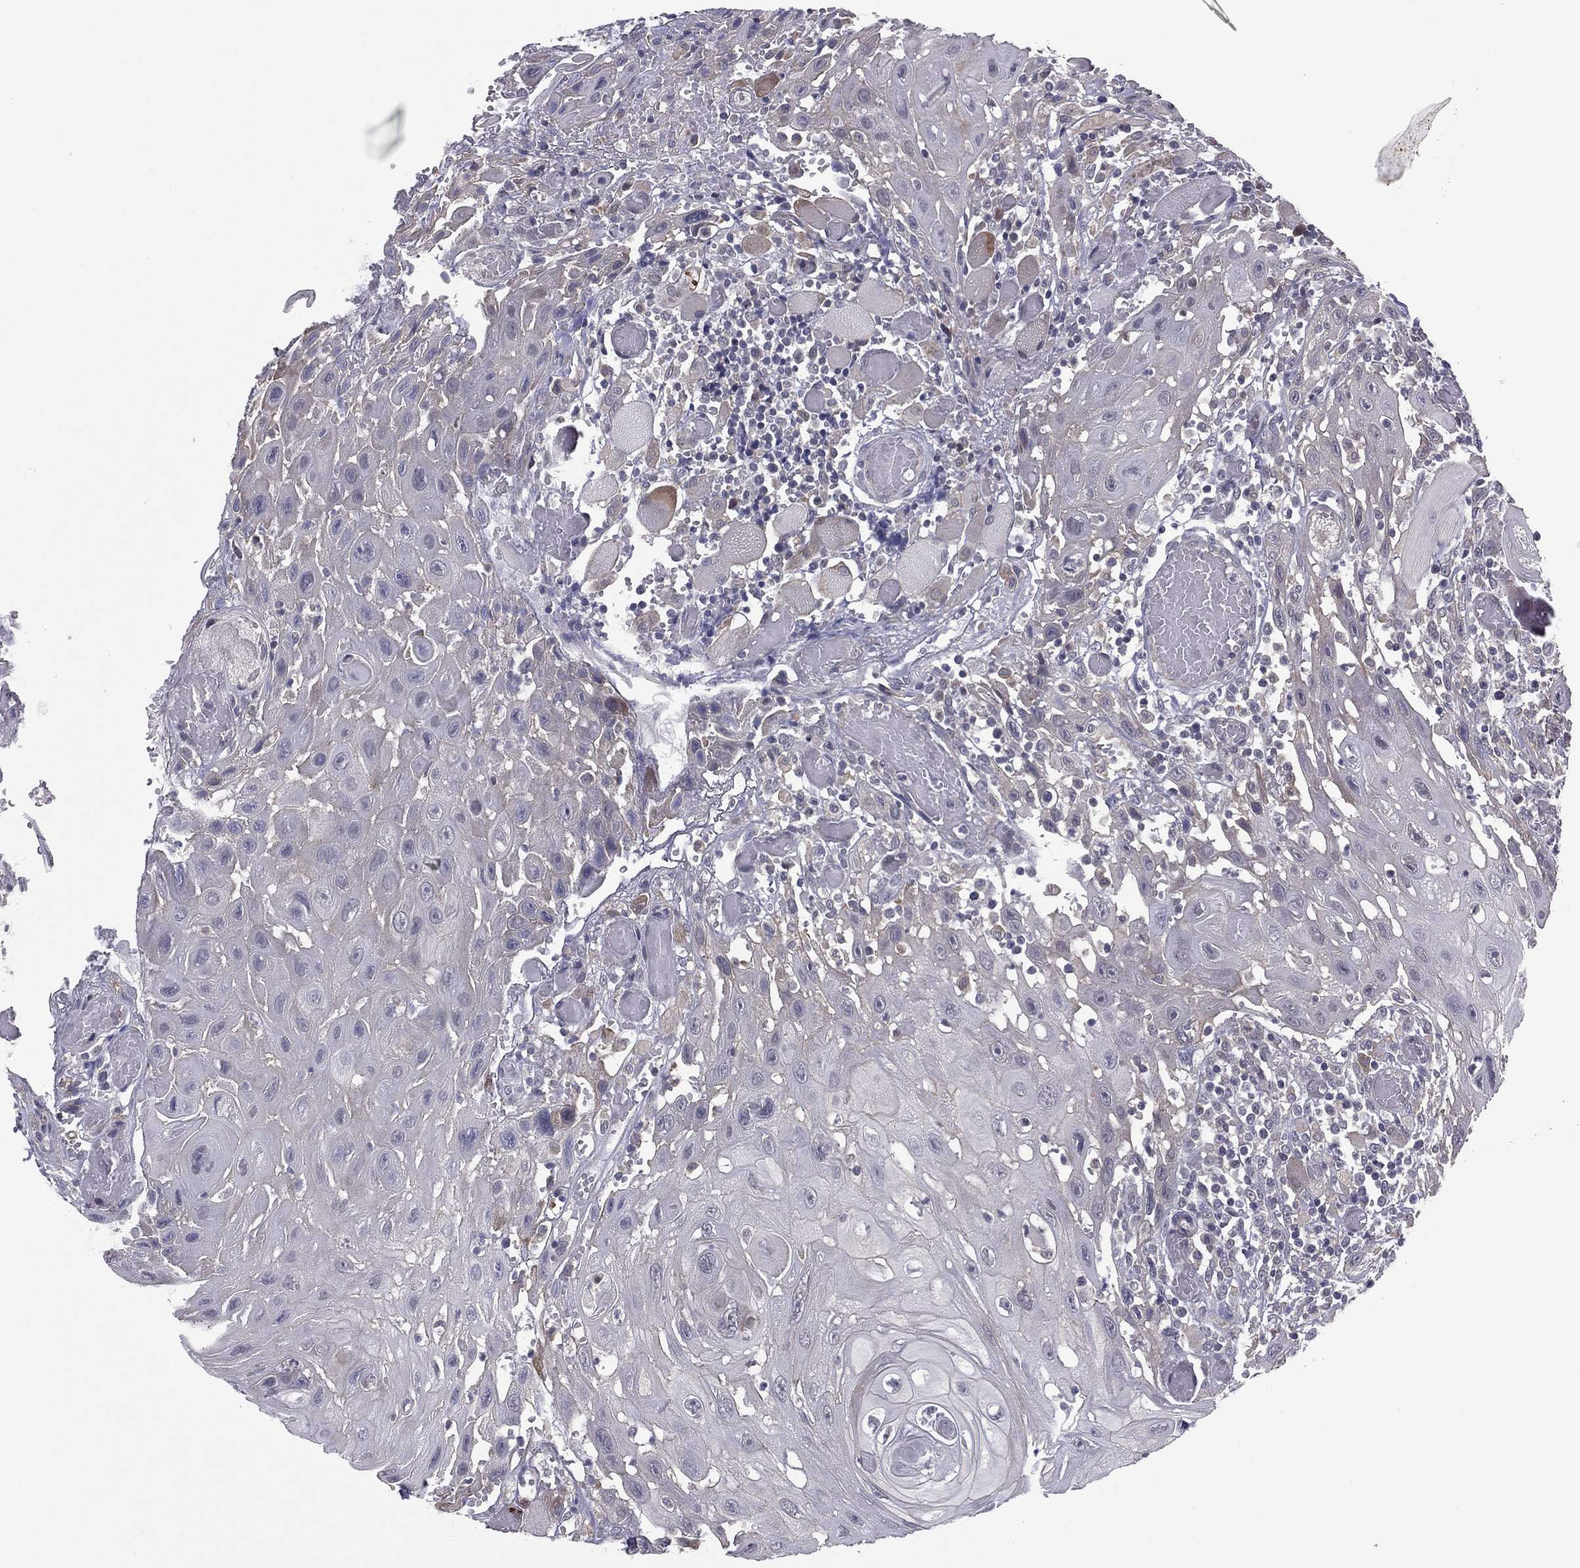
{"staining": {"intensity": "negative", "quantity": "none", "location": "none"}, "tissue": "head and neck cancer", "cell_type": "Tumor cells", "image_type": "cancer", "snomed": [{"axis": "morphology", "description": "Normal tissue, NOS"}, {"axis": "morphology", "description": "Squamous cell carcinoma, NOS"}, {"axis": "topography", "description": "Oral tissue"}, {"axis": "topography", "description": "Head-Neck"}], "caption": "Tumor cells show no significant protein expression in squamous cell carcinoma (head and neck).", "gene": "ACTRT2", "patient": {"sex": "male", "age": 71}}